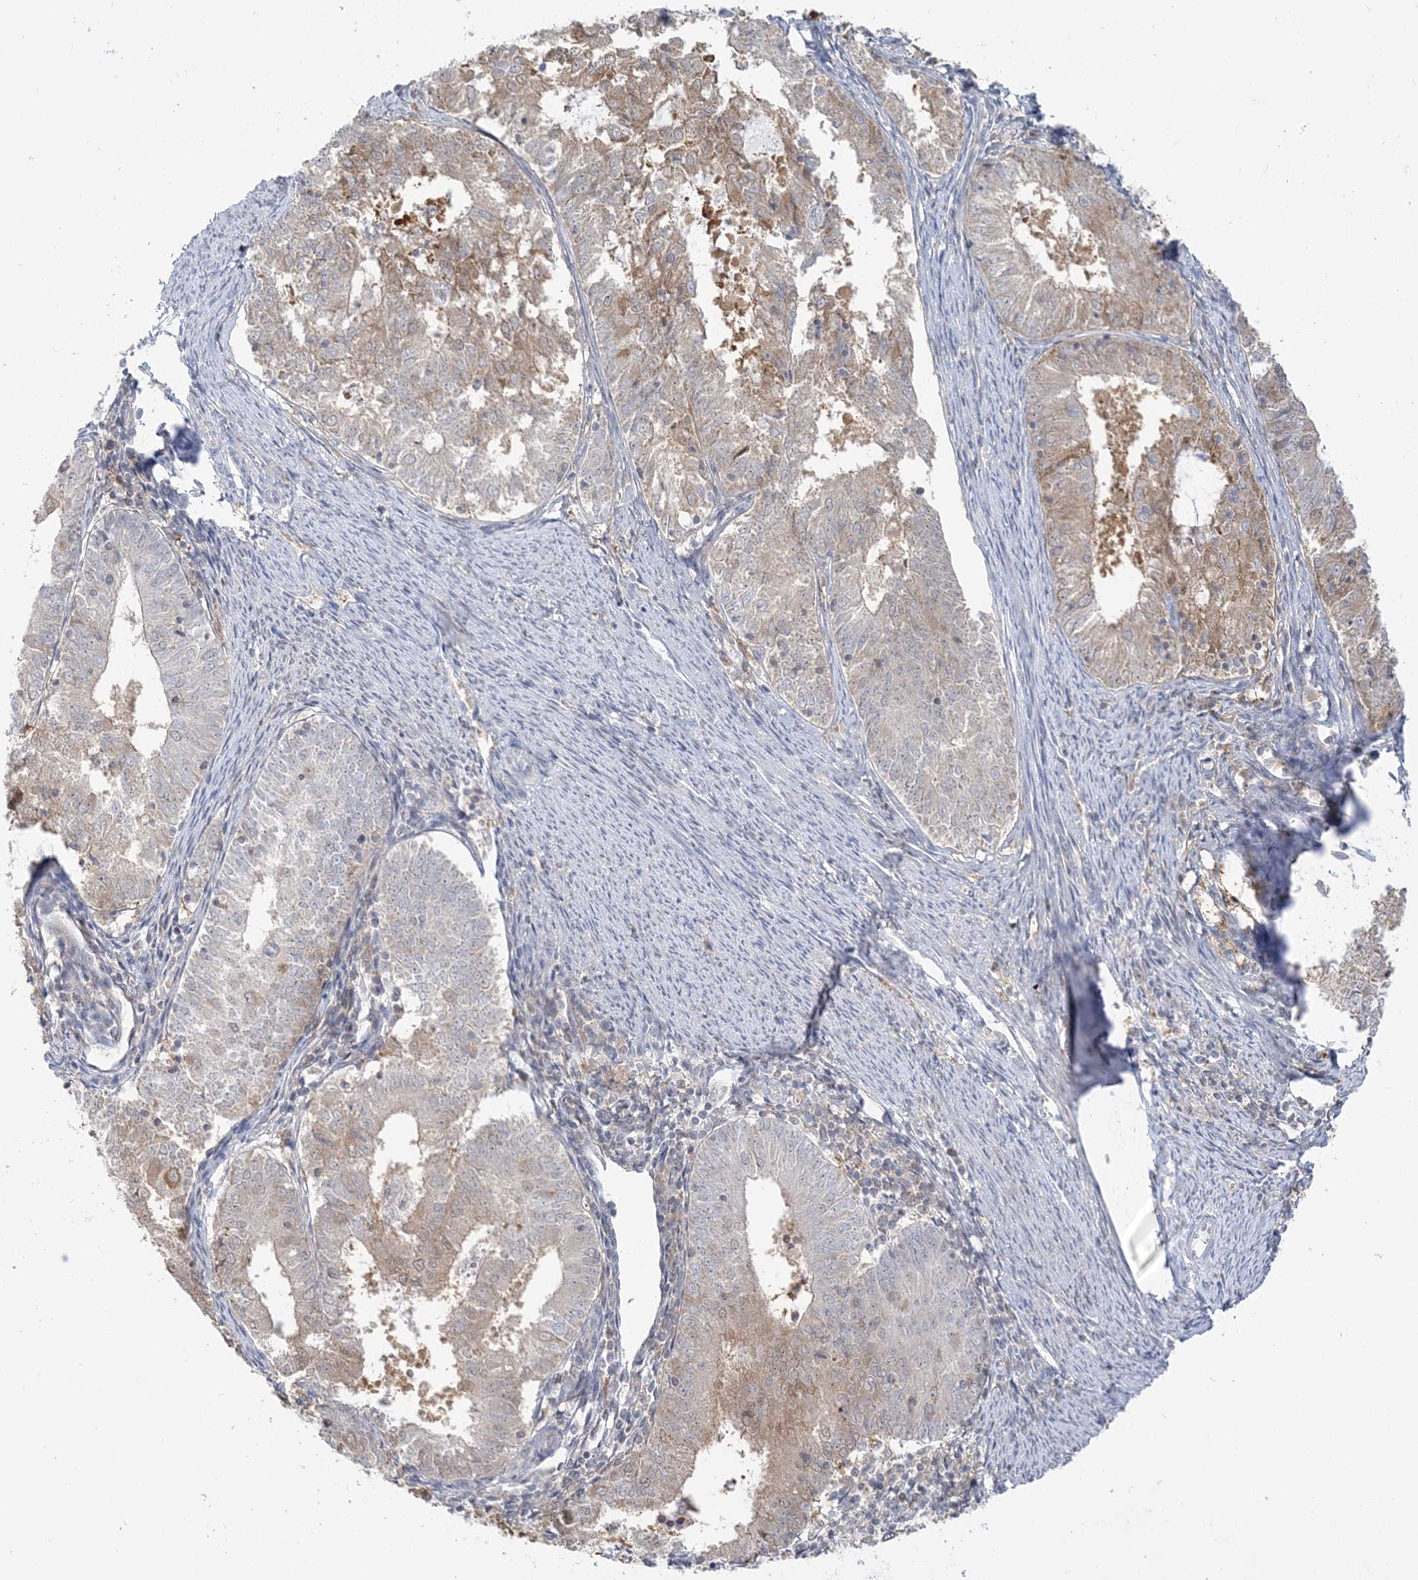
{"staining": {"intensity": "weak", "quantity": "25%-75%", "location": "cytoplasmic/membranous"}, "tissue": "endometrial cancer", "cell_type": "Tumor cells", "image_type": "cancer", "snomed": [{"axis": "morphology", "description": "Adenocarcinoma, NOS"}, {"axis": "topography", "description": "Endometrium"}], "caption": "Human endometrial cancer stained with a brown dye exhibits weak cytoplasmic/membranous positive positivity in approximately 25%-75% of tumor cells.", "gene": "THADA", "patient": {"sex": "female", "age": 57}}